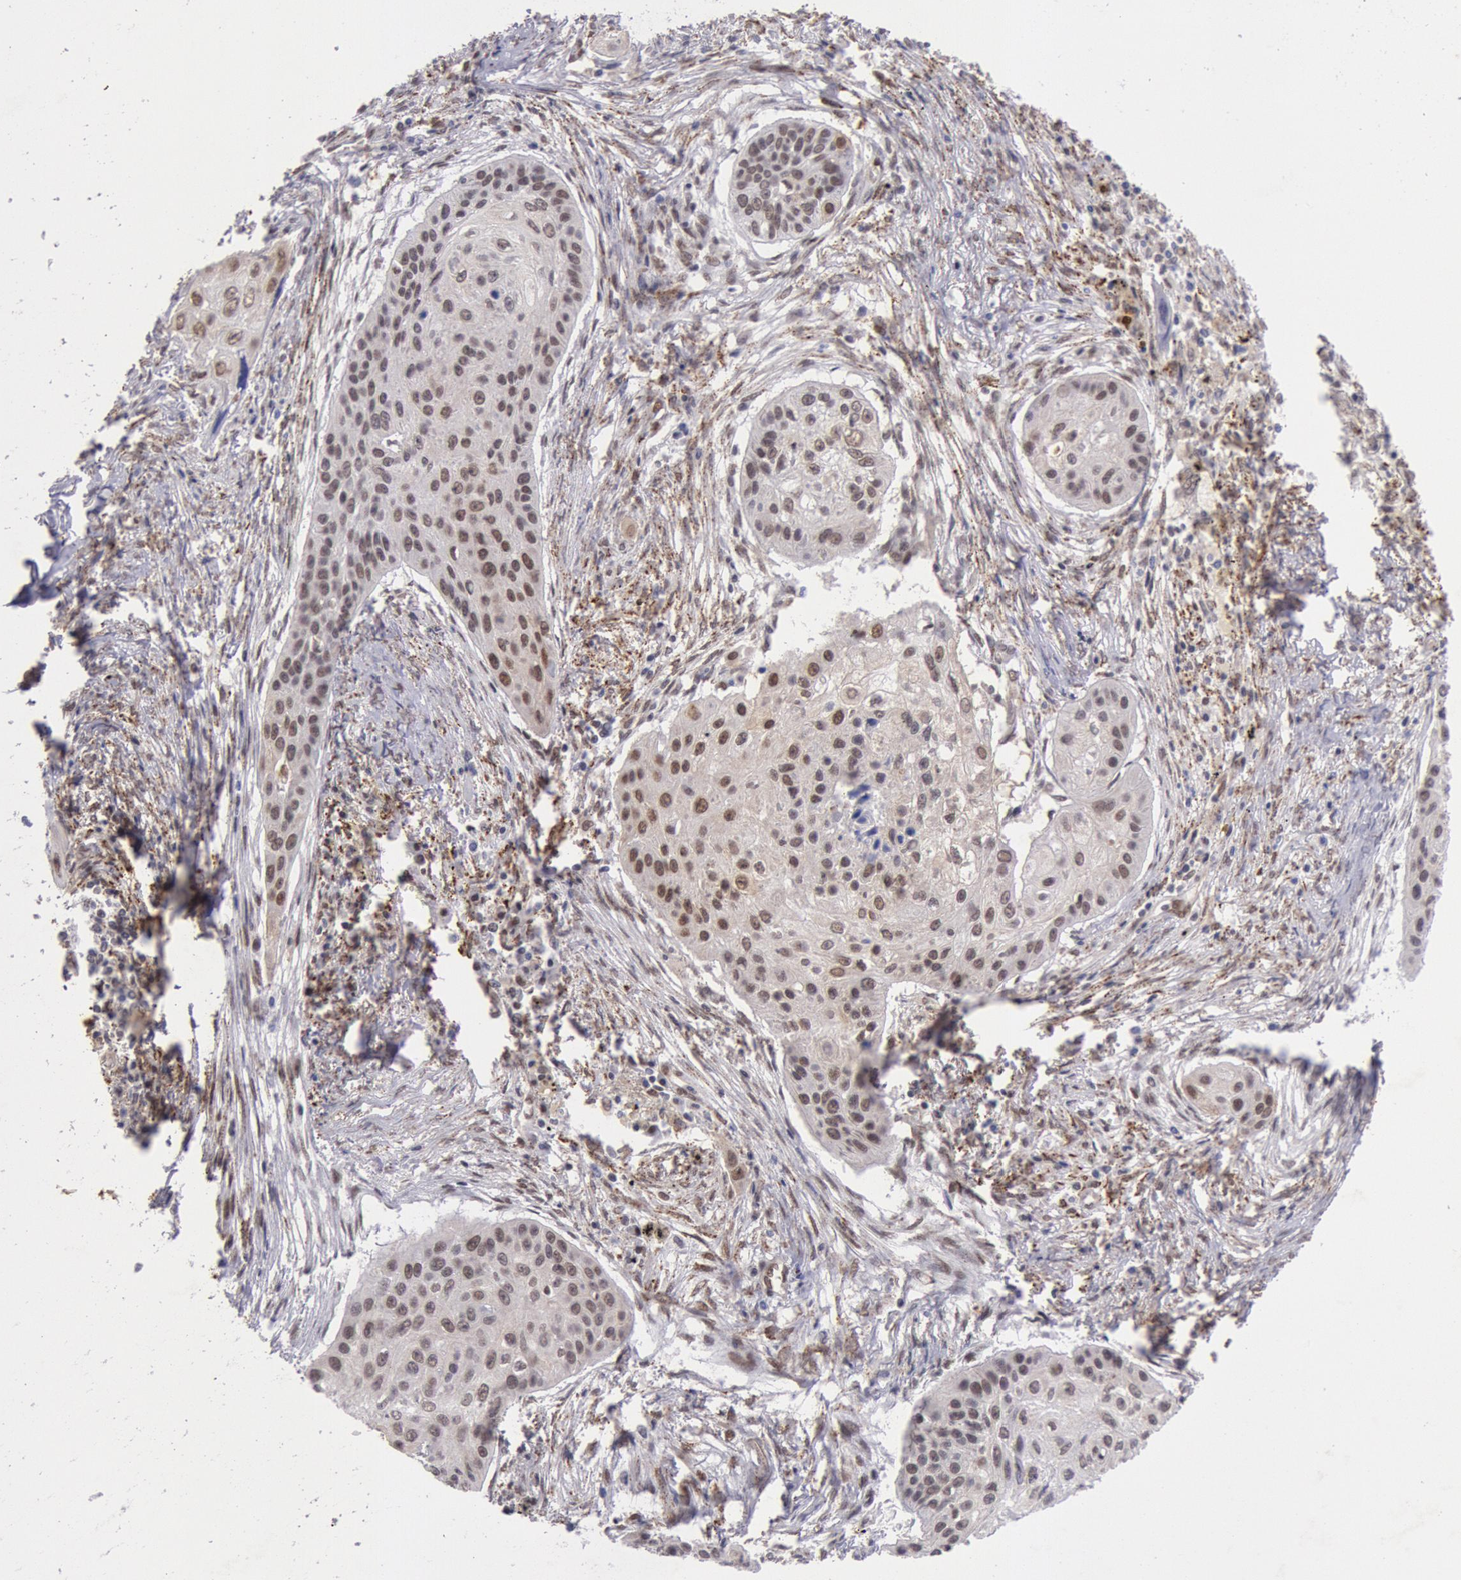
{"staining": {"intensity": "moderate", "quantity": "25%-75%", "location": "nuclear"}, "tissue": "lung cancer", "cell_type": "Tumor cells", "image_type": "cancer", "snomed": [{"axis": "morphology", "description": "Squamous cell carcinoma, NOS"}, {"axis": "topography", "description": "Lung"}], "caption": "Immunohistochemical staining of human lung squamous cell carcinoma shows medium levels of moderate nuclear protein positivity in about 25%-75% of tumor cells.", "gene": "CDKN2B", "patient": {"sex": "male", "age": 71}}